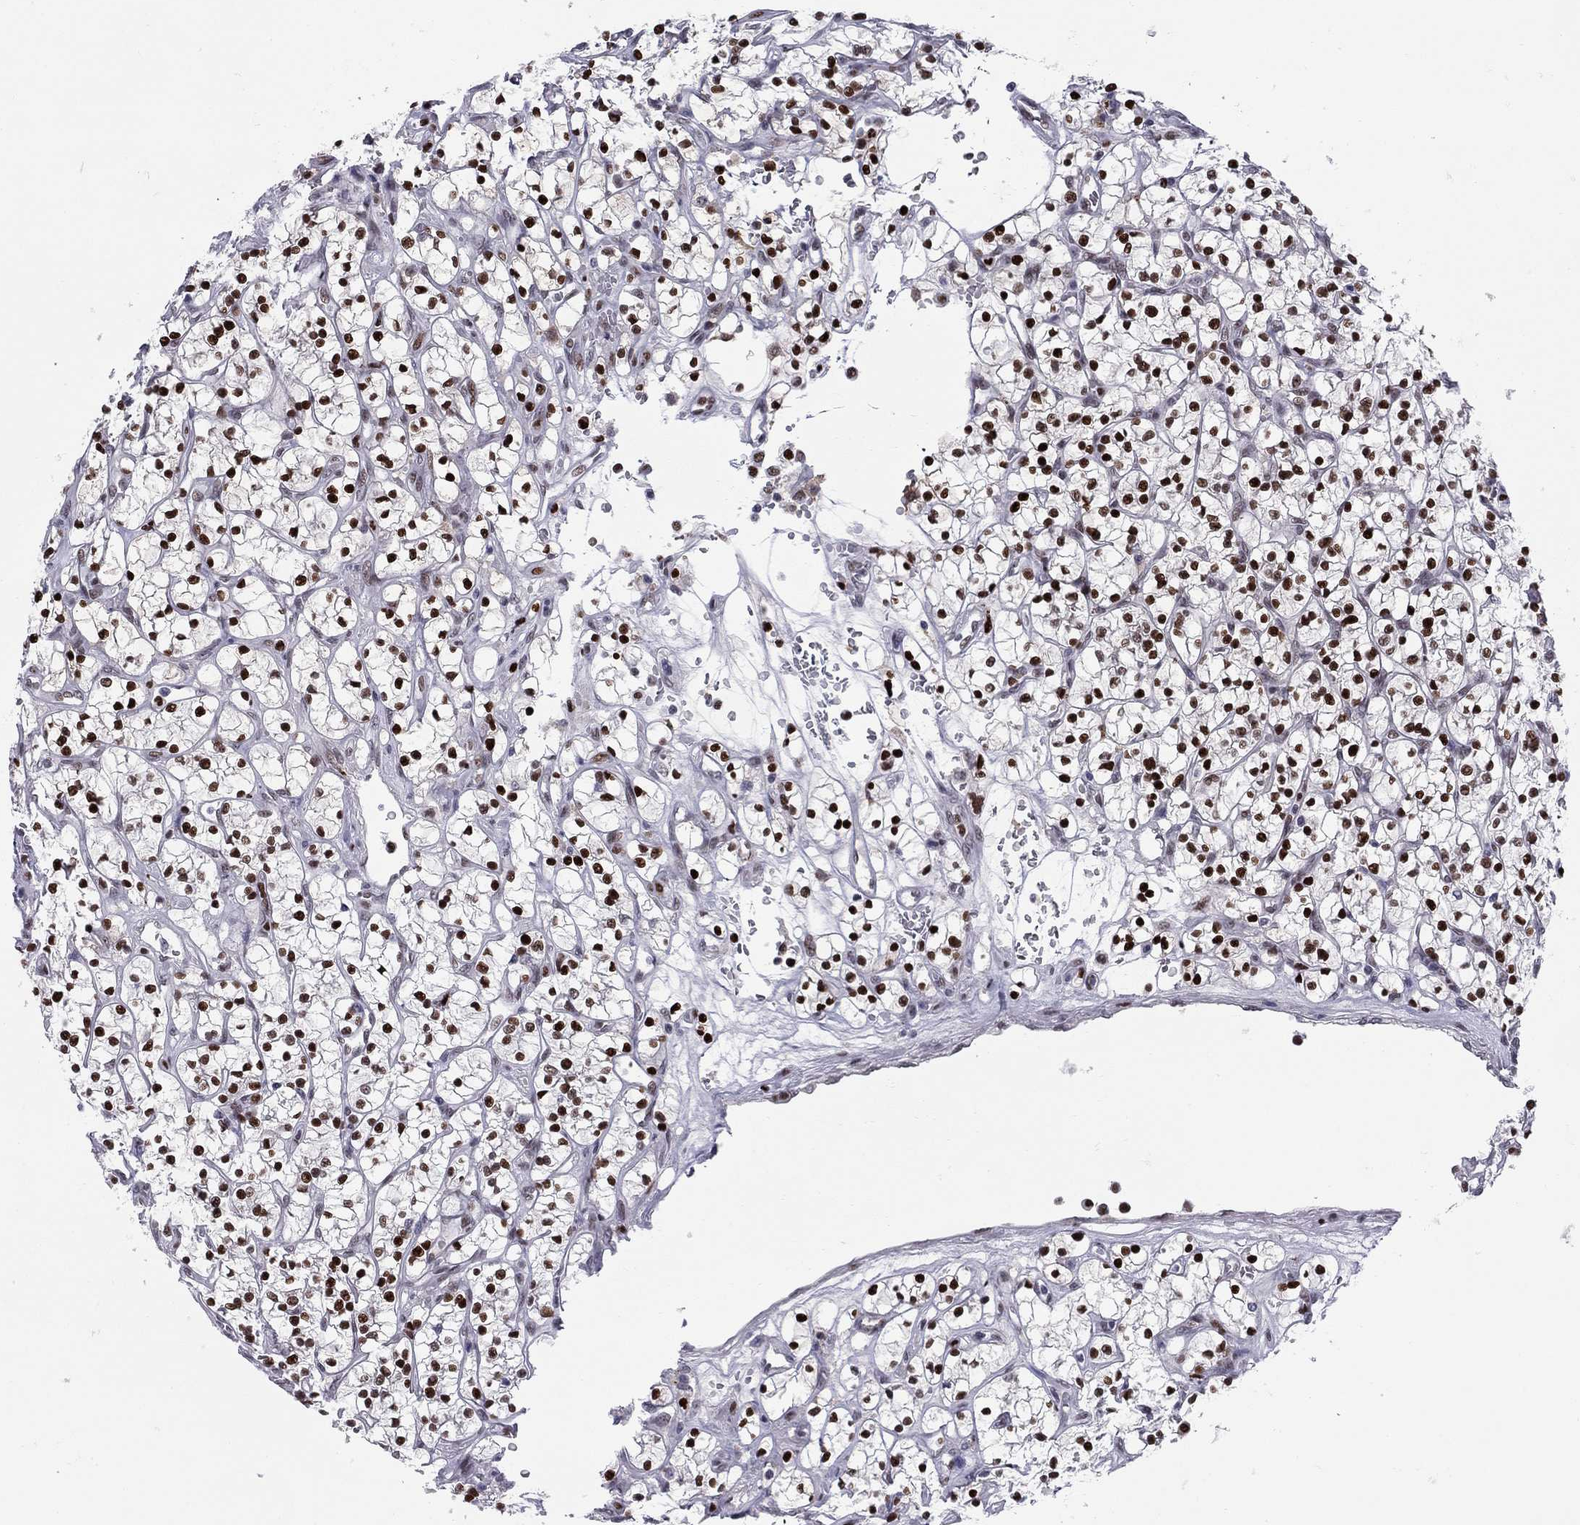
{"staining": {"intensity": "strong", "quantity": ">75%", "location": "nuclear"}, "tissue": "renal cancer", "cell_type": "Tumor cells", "image_type": "cancer", "snomed": [{"axis": "morphology", "description": "Adenocarcinoma, NOS"}, {"axis": "topography", "description": "Kidney"}], "caption": "Immunohistochemistry (IHC) of human renal cancer (adenocarcinoma) exhibits high levels of strong nuclear positivity in about >75% of tumor cells.", "gene": "PCGF3", "patient": {"sex": "female", "age": 64}}